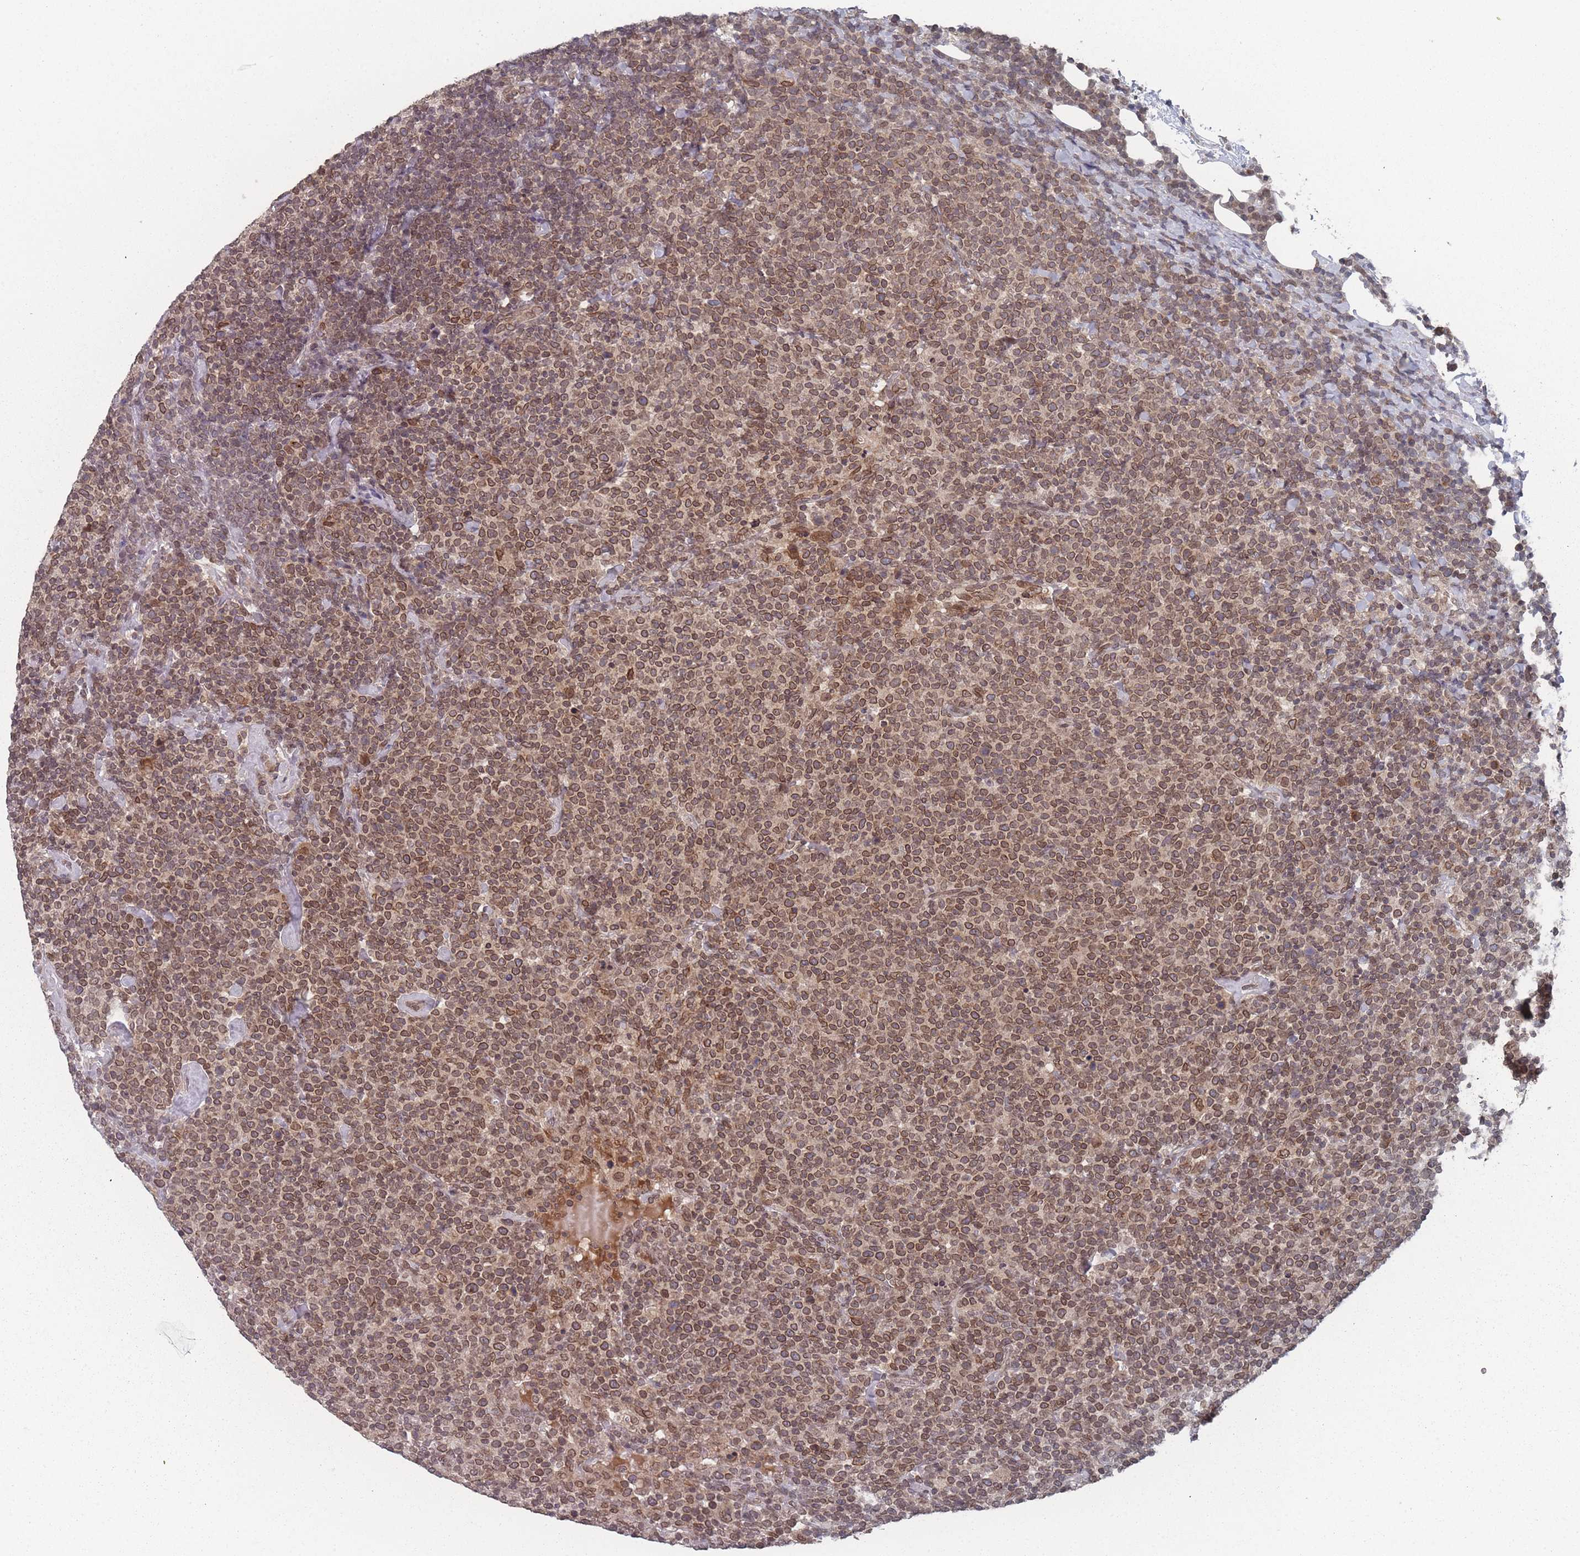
{"staining": {"intensity": "moderate", "quantity": ">75%", "location": "cytoplasmic/membranous,nuclear"}, "tissue": "lymphoma", "cell_type": "Tumor cells", "image_type": "cancer", "snomed": [{"axis": "morphology", "description": "Malignant lymphoma, non-Hodgkin's type, High grade"}, {"axis": "topography", "description": "Lymph node"}], "caption": "Protein staining shows moderate cytoplasmic/membranous and nuclear expression in approximately >75% of tumor cells in lymphoma. The staining is performed using DAB brown chromogen to label protein expression. The nuclei are counter-stained blue using hematoxylin.", "gene": "TBC1D25", "patient": {"sex": "male", "age": 61}}